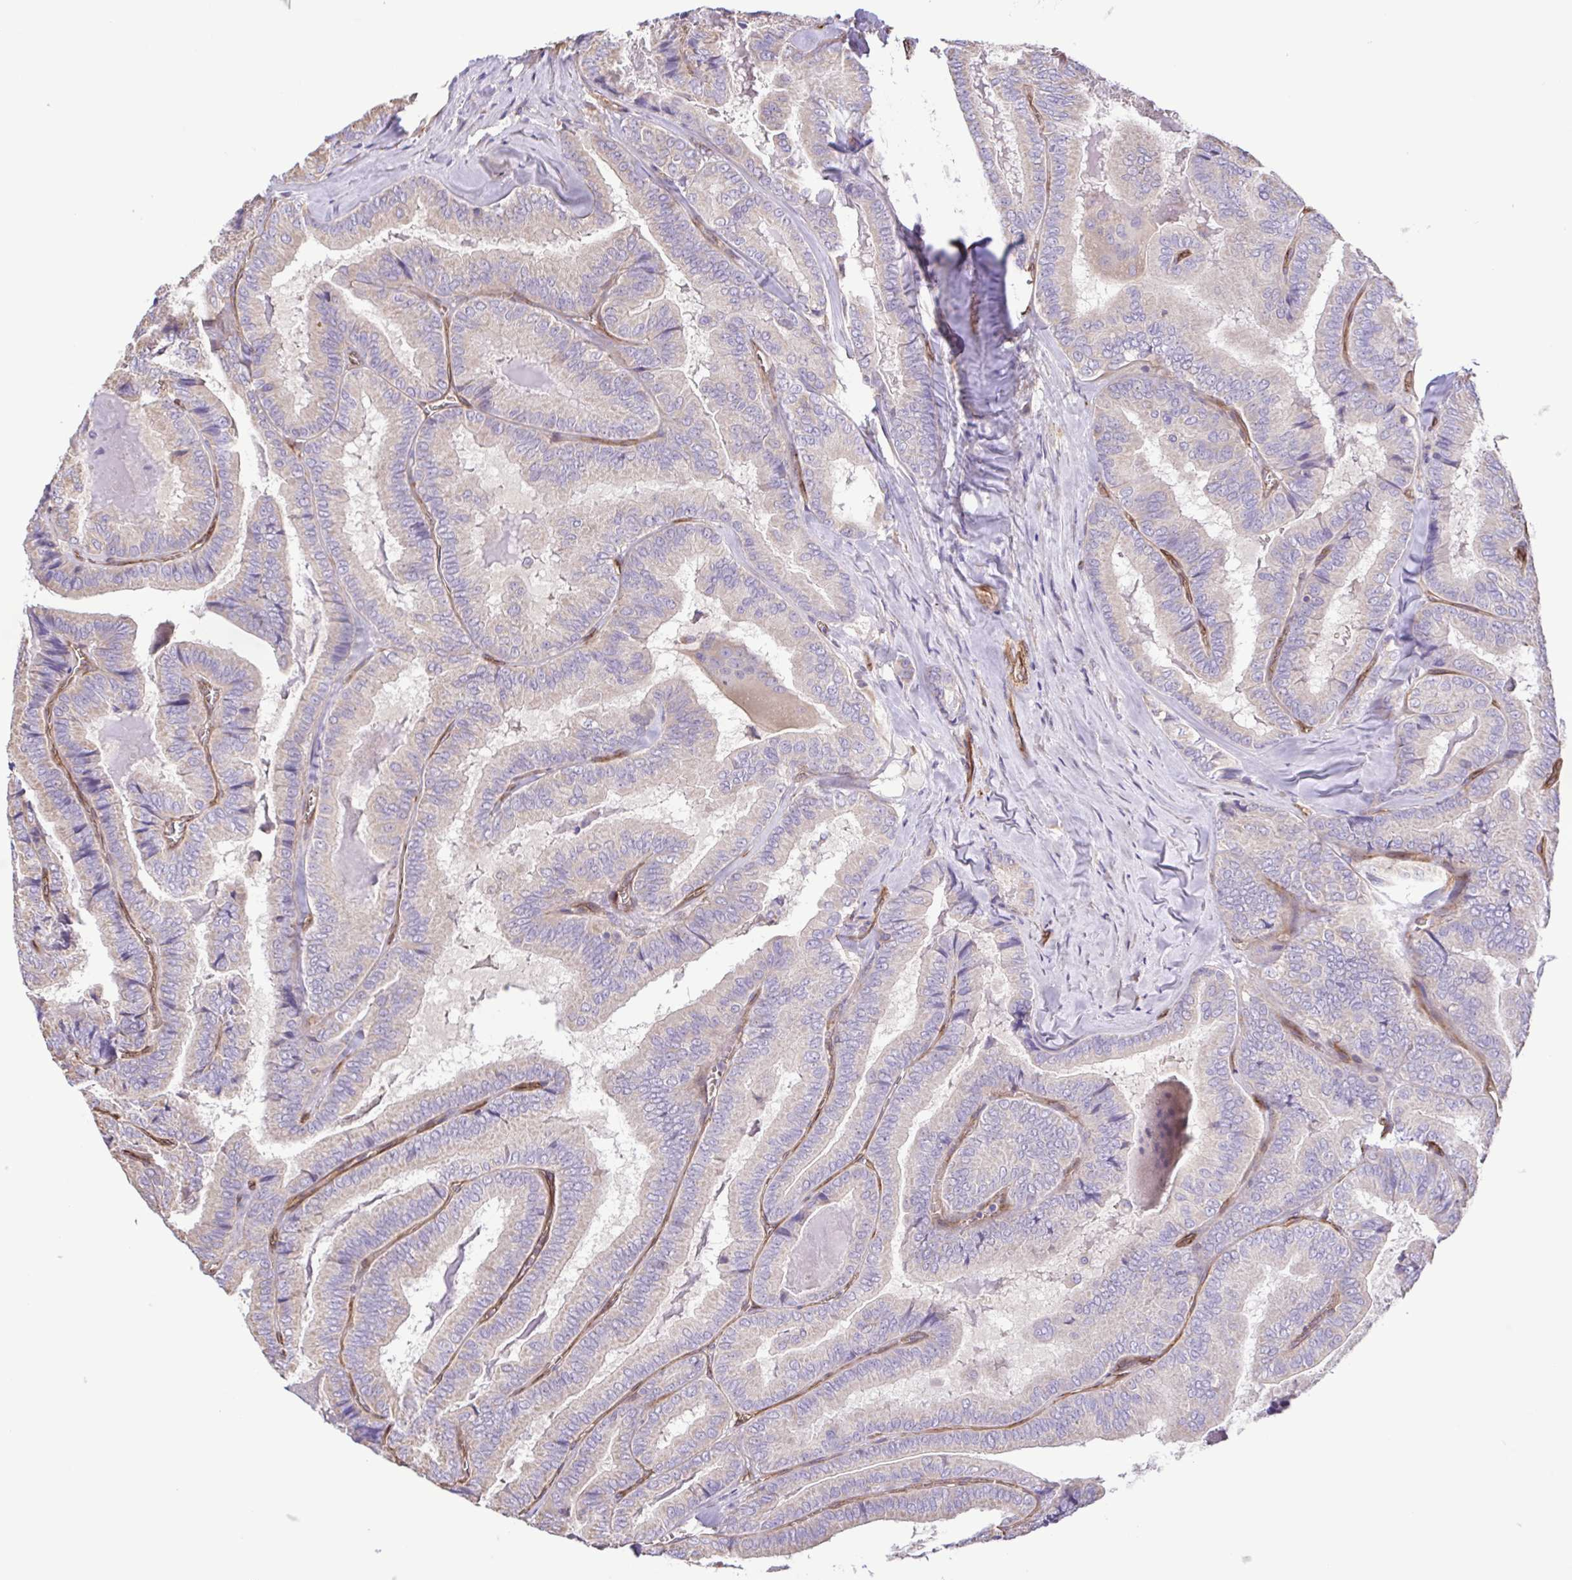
{"staining": {"intensity": "negative", "quantity": "none", "location": "none"}, "tissue": "thyroid cancer", "cell_type": "Tumor cells", "image_type": "cancer", "snomed": [{"axis": "morphology", "description": "Papillary adenocarcinoma, NOS"}, {"axis": "topography", "description": "Thyroid gland"}], "caption": "Image shows no significant protein positivity in tumor cells of thyroid cancer (papillary adenocarcinoma).", "gene": "FLT1", "patient": {"sex": "female", "age": 75}}